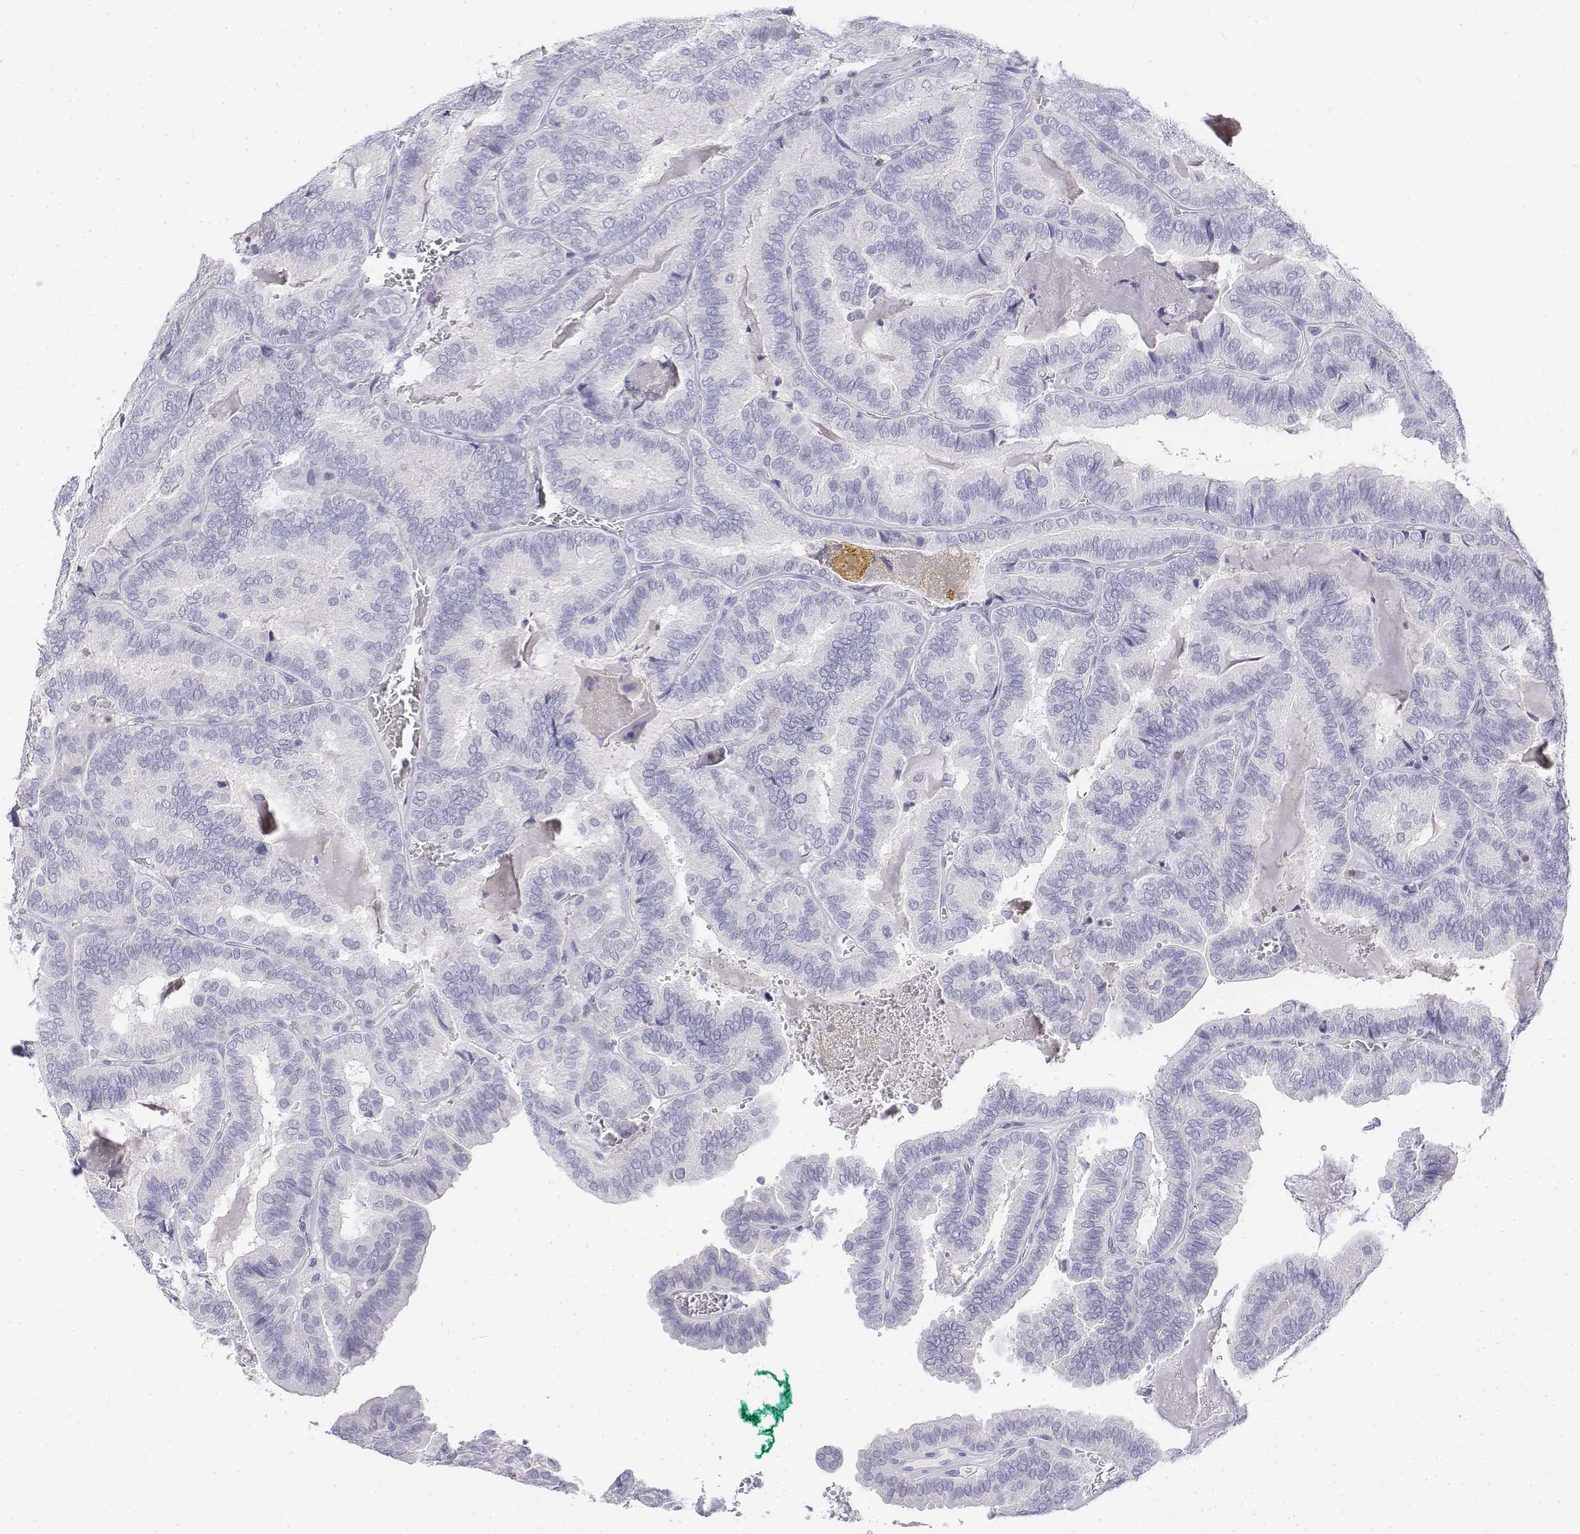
{"staining": {"intensity": "negative", "quantity": "none", "location": "none"}, "tissue": "thyroid cancer", "cell_type": "Tumor cells", "image_type": "cancer", "snomed": [{"axis": "morphology", "description": "Papillary adenocarcinoma, NOS"}, {"axis": "topography", "description": "Thyroid gland"}], "caption": "The photomicrograph shows no staining of tumor cells in thyroid papillary adenocarcinoma.", "gene": "CD3E", "patient": {"sex": "female", "age": 75}}